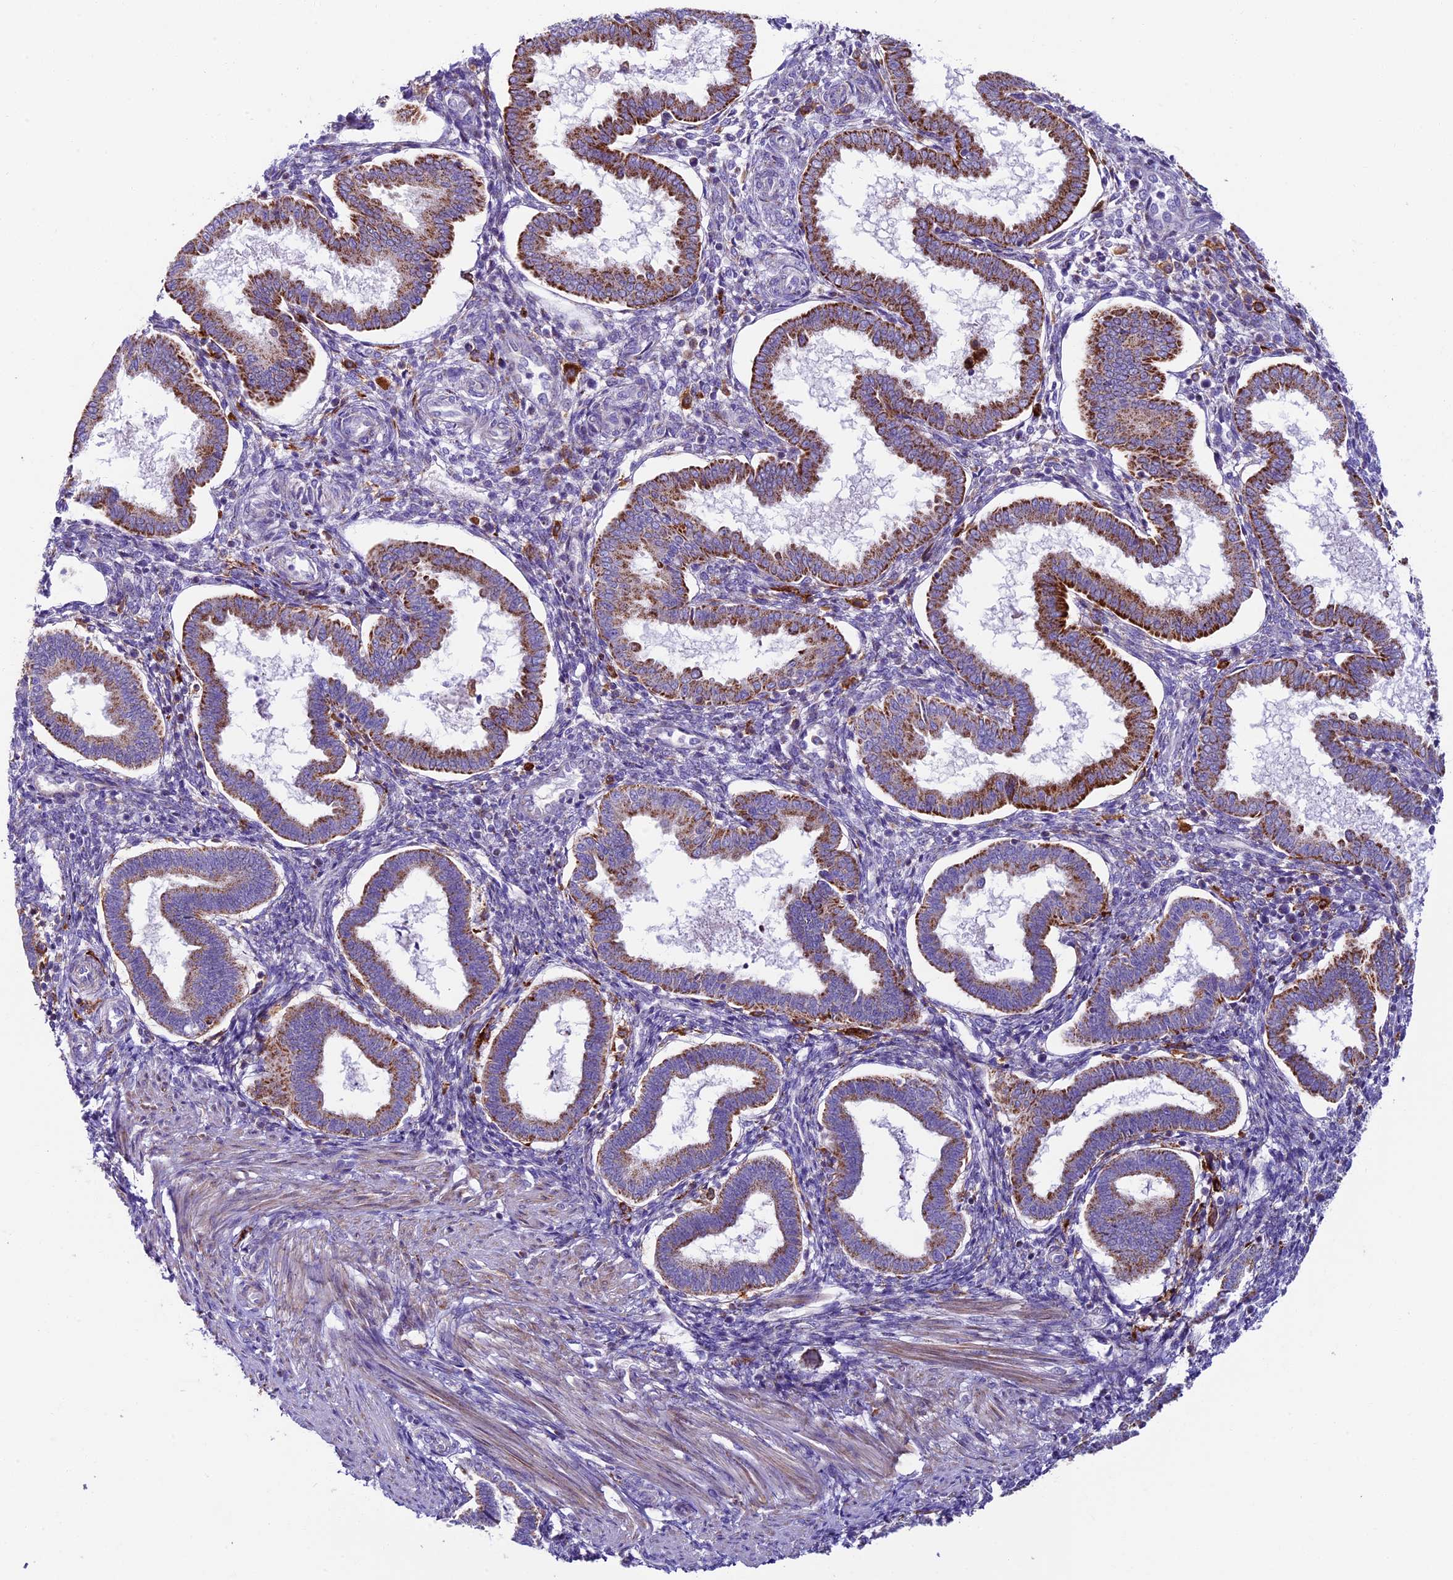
{"staining": {"intensity": "negative", "quantity": "none", "location": "none"}, "tissue": "endometrium", "cell_type": "Cells in endometrial stroma", "image_type": "normal", "snomed": [{"axis": "morphology", "description": "Normal tissue, NOS"}, {"axis": "topography", "description": "Endometrium"}], "caption": "Benign endometrium was stained to show a protein in brown. There is no significant expression in cells in endometrial stroma.", "gene": "IL20RA", "patient": {"sex": "female", "age": 24}}